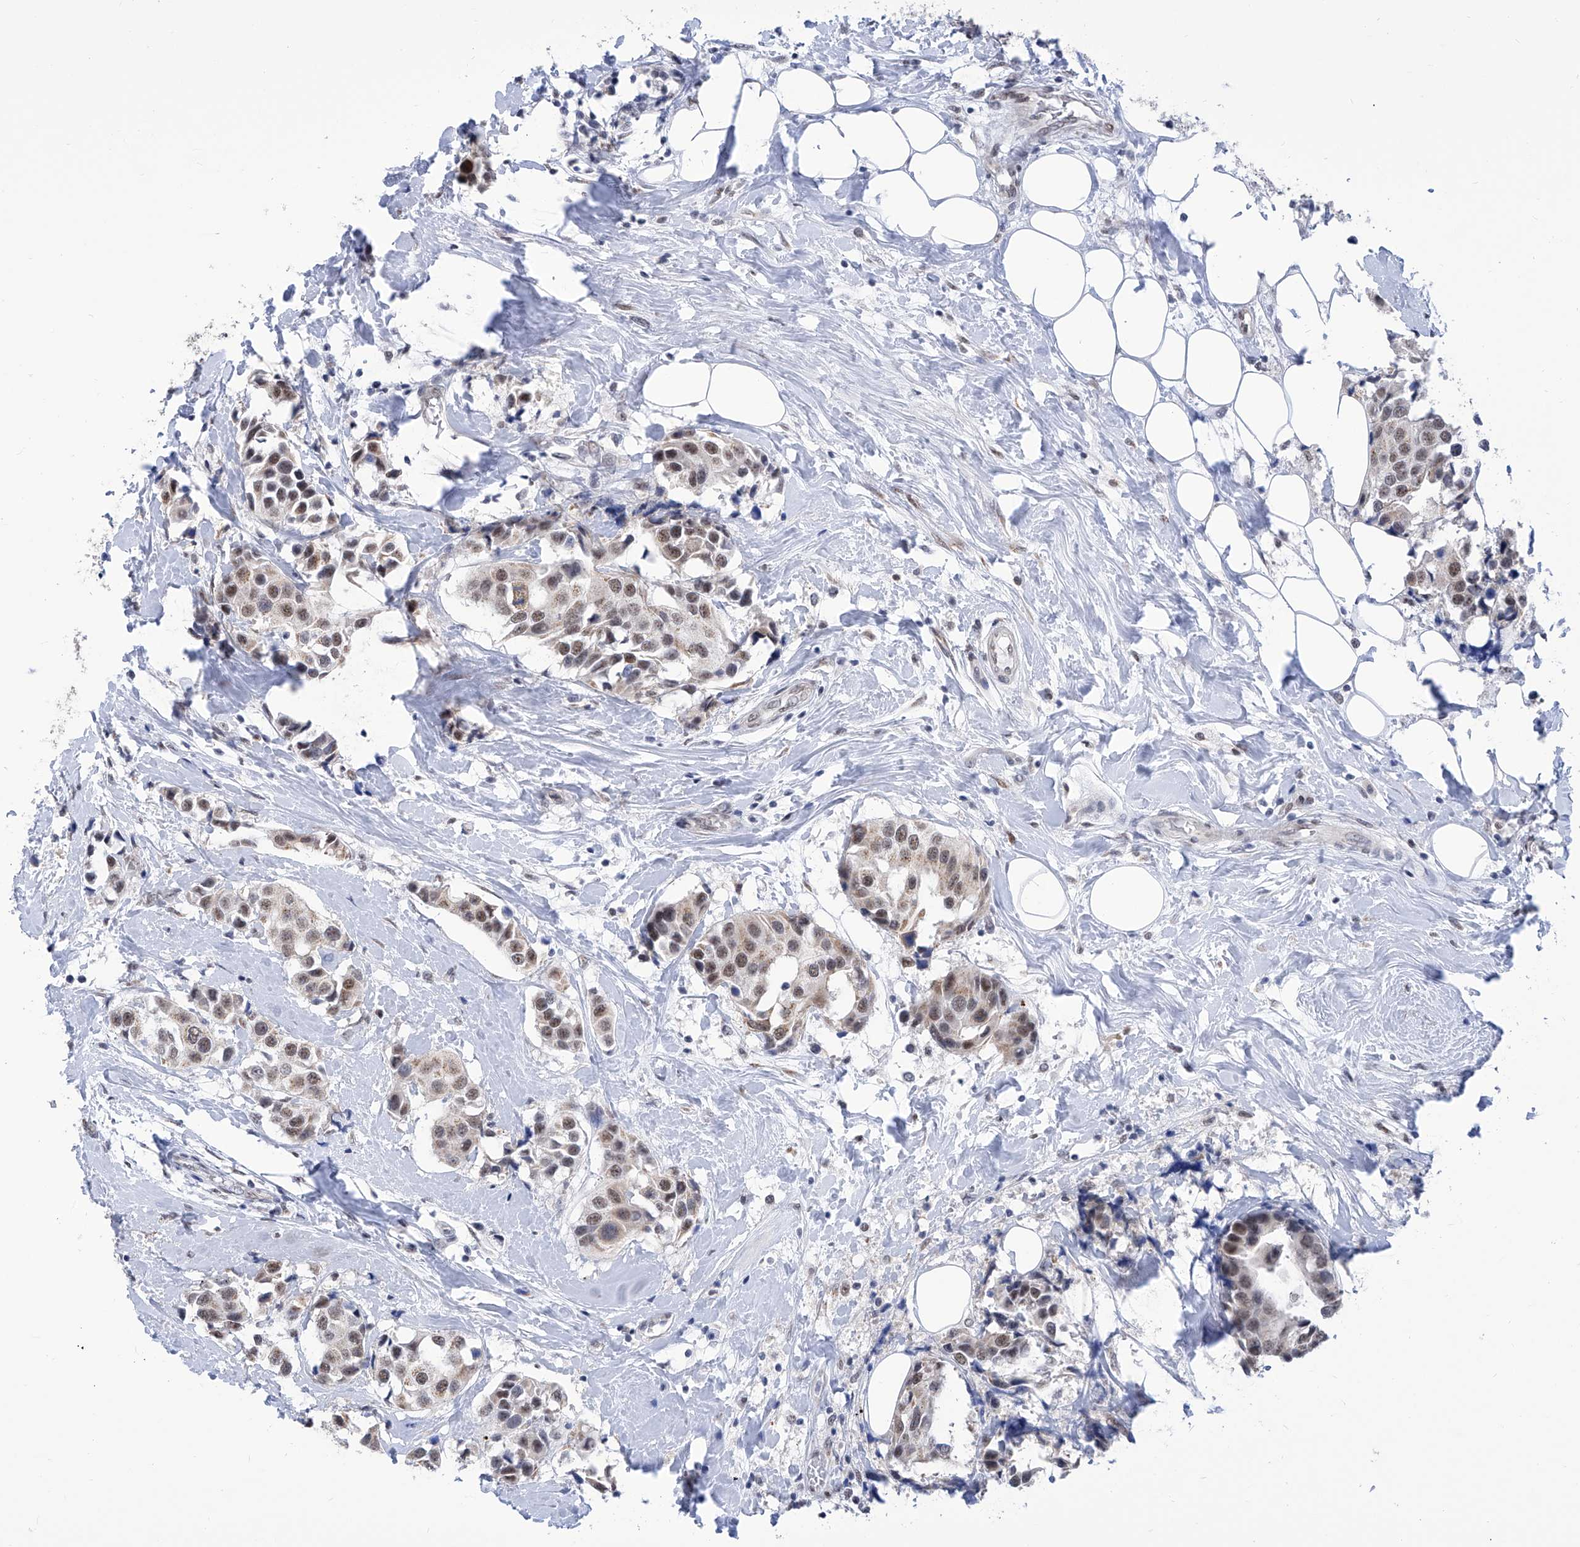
{"staining": {"intensity": "moderate", "quantity": ">75%", "location": "nuclear"}, "tissue": "breast cancer", "cell_type": "Tumor cells", "image_type": "cancer", "snomed": [{"axis": "morphology", "description": "Normal tissue, NOS"}, {"axis": "morphology", "description": "Duct carcinoma"}, {"axis": "topography", "description": "Breast"}], "caption": "Breast invasive ductal carcinoma stained with immunohistochemistry exhibits moderate nuclear staining in approximately >75% of tumor cells. (DAB IHC with brightfield microscopy, high magnification).", "gene": "SART1", "patient": {"sex": "female", "age": 39}}